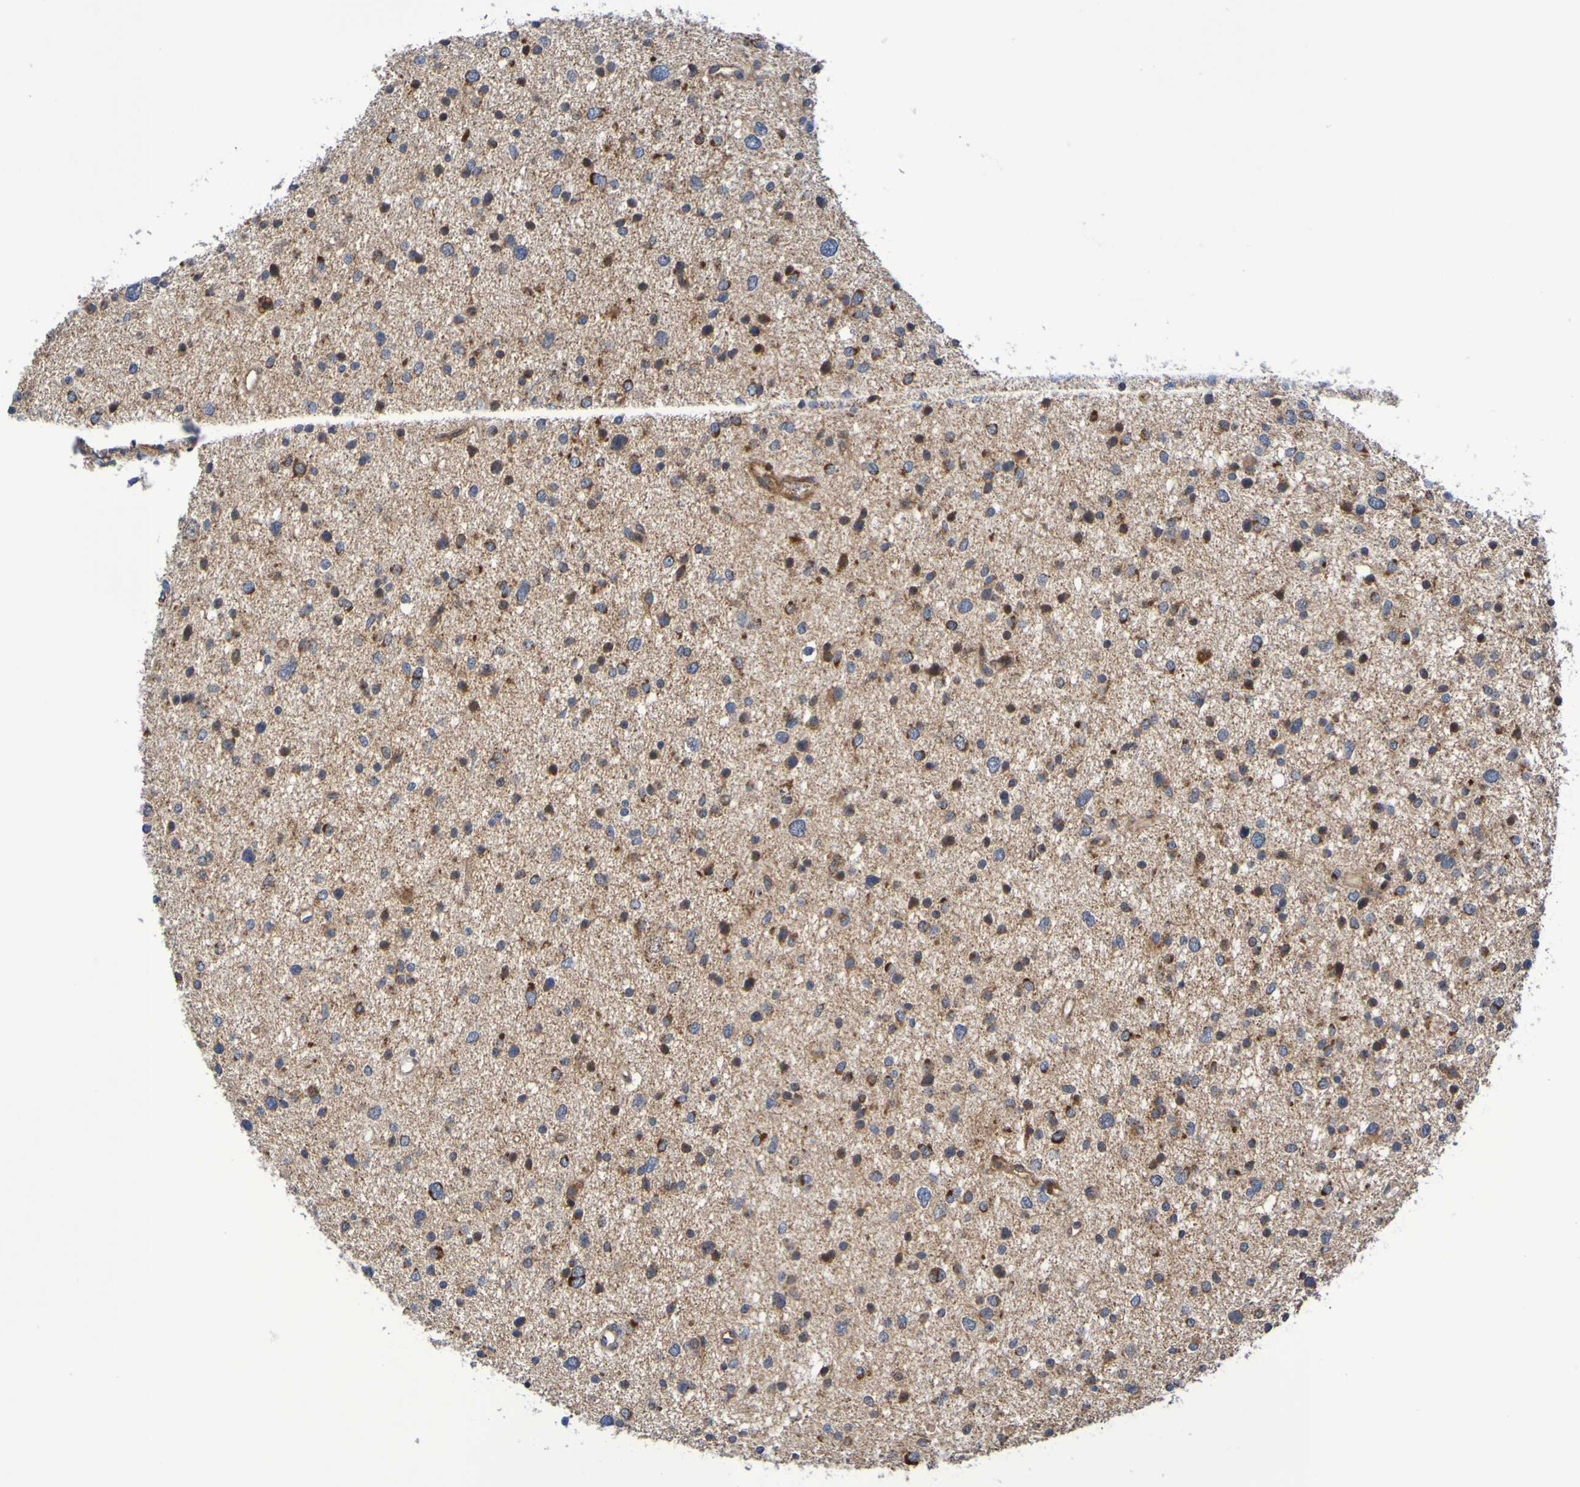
{"staining": {"intensity": "strong", "quantity": "<25%", "location": "cytoplasmic/membranous"}, "tissue": "glioma", "cell_type": "Tumor cells", "image_type": "cancer", "snomed": [{"axis": "morphology", "description": "Glioma, malignant, Low grade"}, {"axis": "topography", "description": "Brain"}], "caption": "Tumor cells display medium levels of strong cytoplasmic/membranous positivity in about <25% of cells in human glioma. The staining was performed using DAB to visualize the protein expression in brown, while the nuclei were stained in blue with hematoxylin (Magnification: 20x).", "gene": "CCDC51", "patient": {"sex": "female", "age": 37}}